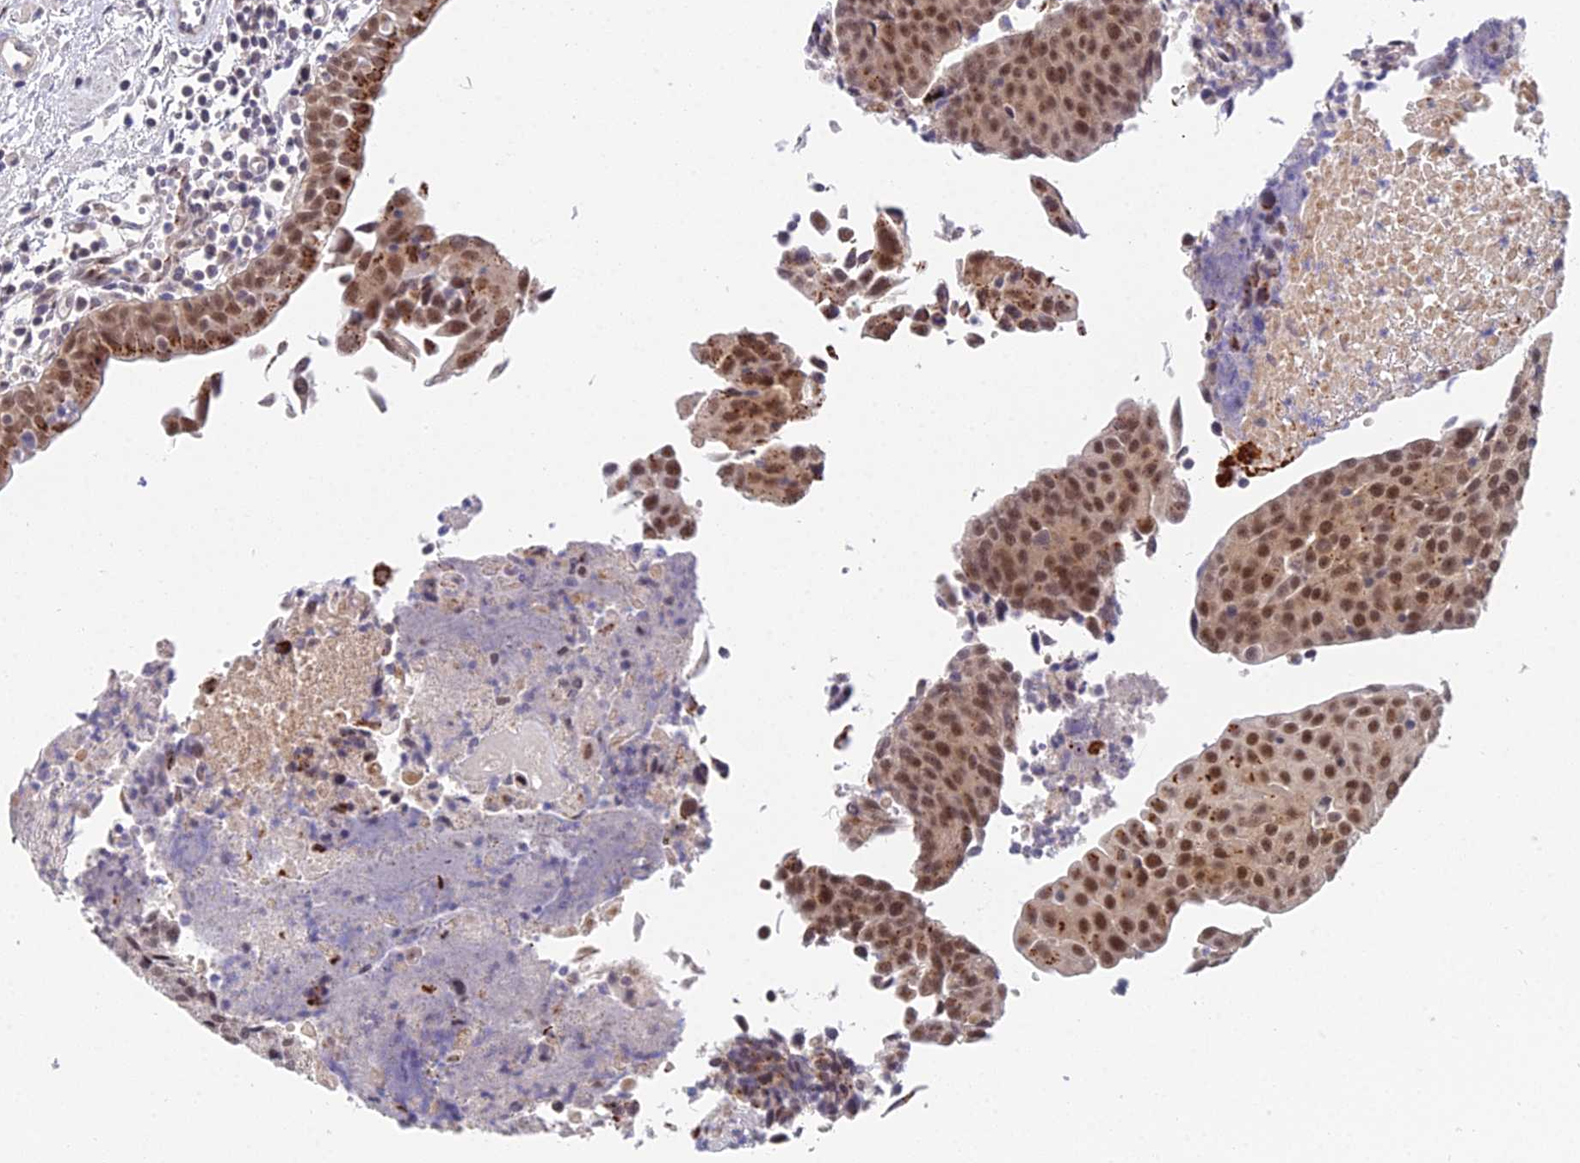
{"staining": {"intensity": "moderate", "quantity": ">75%", "location": "cytoplasmic/membranous,nuclear"}, "tissue": "urothelial cancer", "cell_type": "Tumor cells", "image_type": "cancer", "snomed": [{"axis": "morphology", "description": "Urothelial carcinoma, High grade"}, {"axis": "topography", "description": "Urinary bladder"}], "caption": "An image of human urothelial cancer stained for a protein reveals moderate cytoplasmic/membranous and nuclear brown staining in tumor cells.", "gene": "THOC3", "patient": {"sex": "female", "age": 85}}